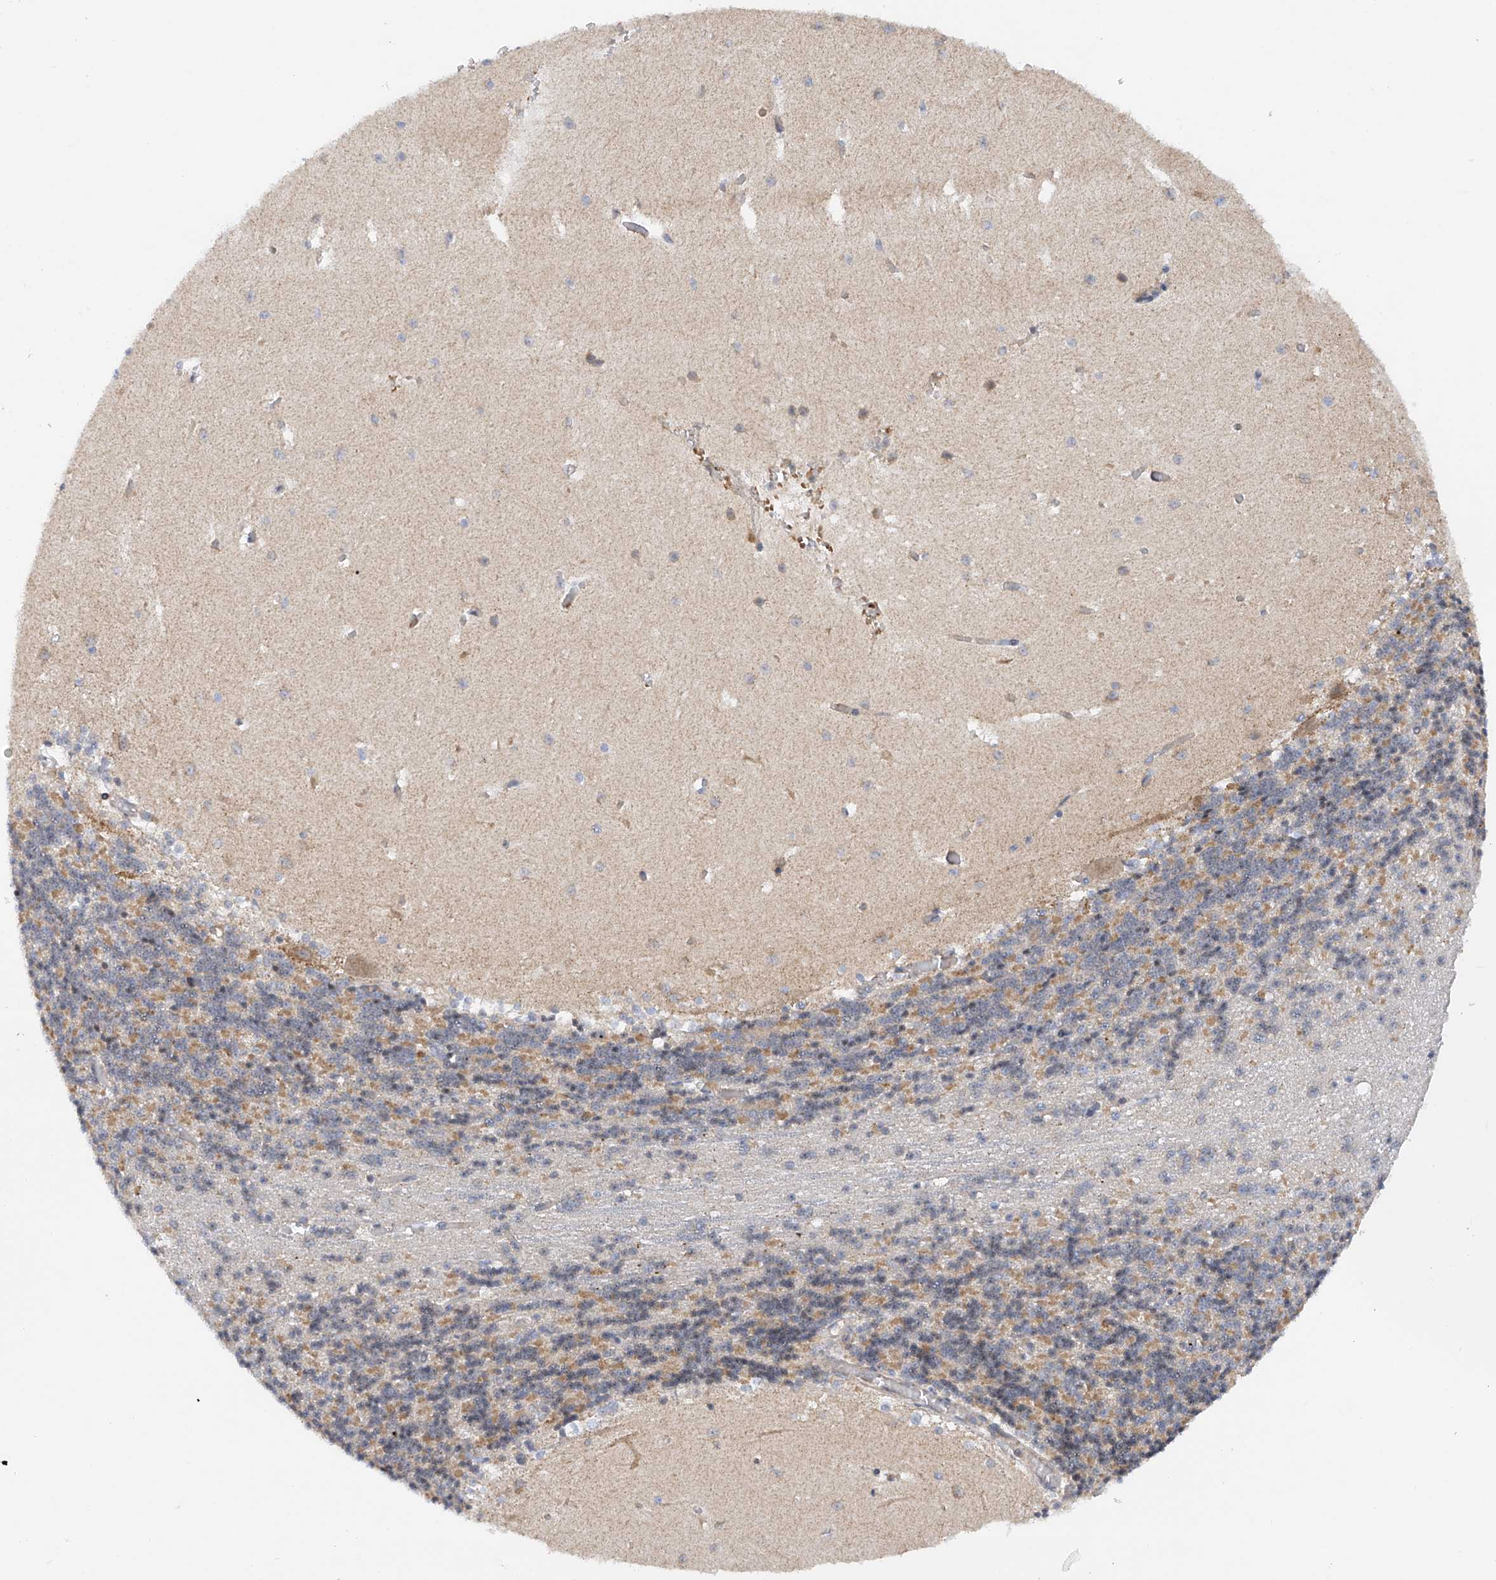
{"staining": {"intensity": "negative", "quantity": "none", "location": "none"}, "tissue": "cerebellum", "cell_type": "Cells in granular layer", "image_type": "normal", "snomed": [{"axis": "morphology", "description": "Normal tissue, NOS"}, {"axis": "topography", "description": "Cerebellum"}], "caption": "The histopathology image reveals no significant staining in cells in granular layer of cerebellum. Brightfield microscopy of immunohistochemistry (IHC) stained with DAB (3,3'-diaminobenzidine) (brown) and hematoxylin (blue), captured at high magnification.", "gene": "METTL18", "patient": {"sex": "male", "age": 37}}